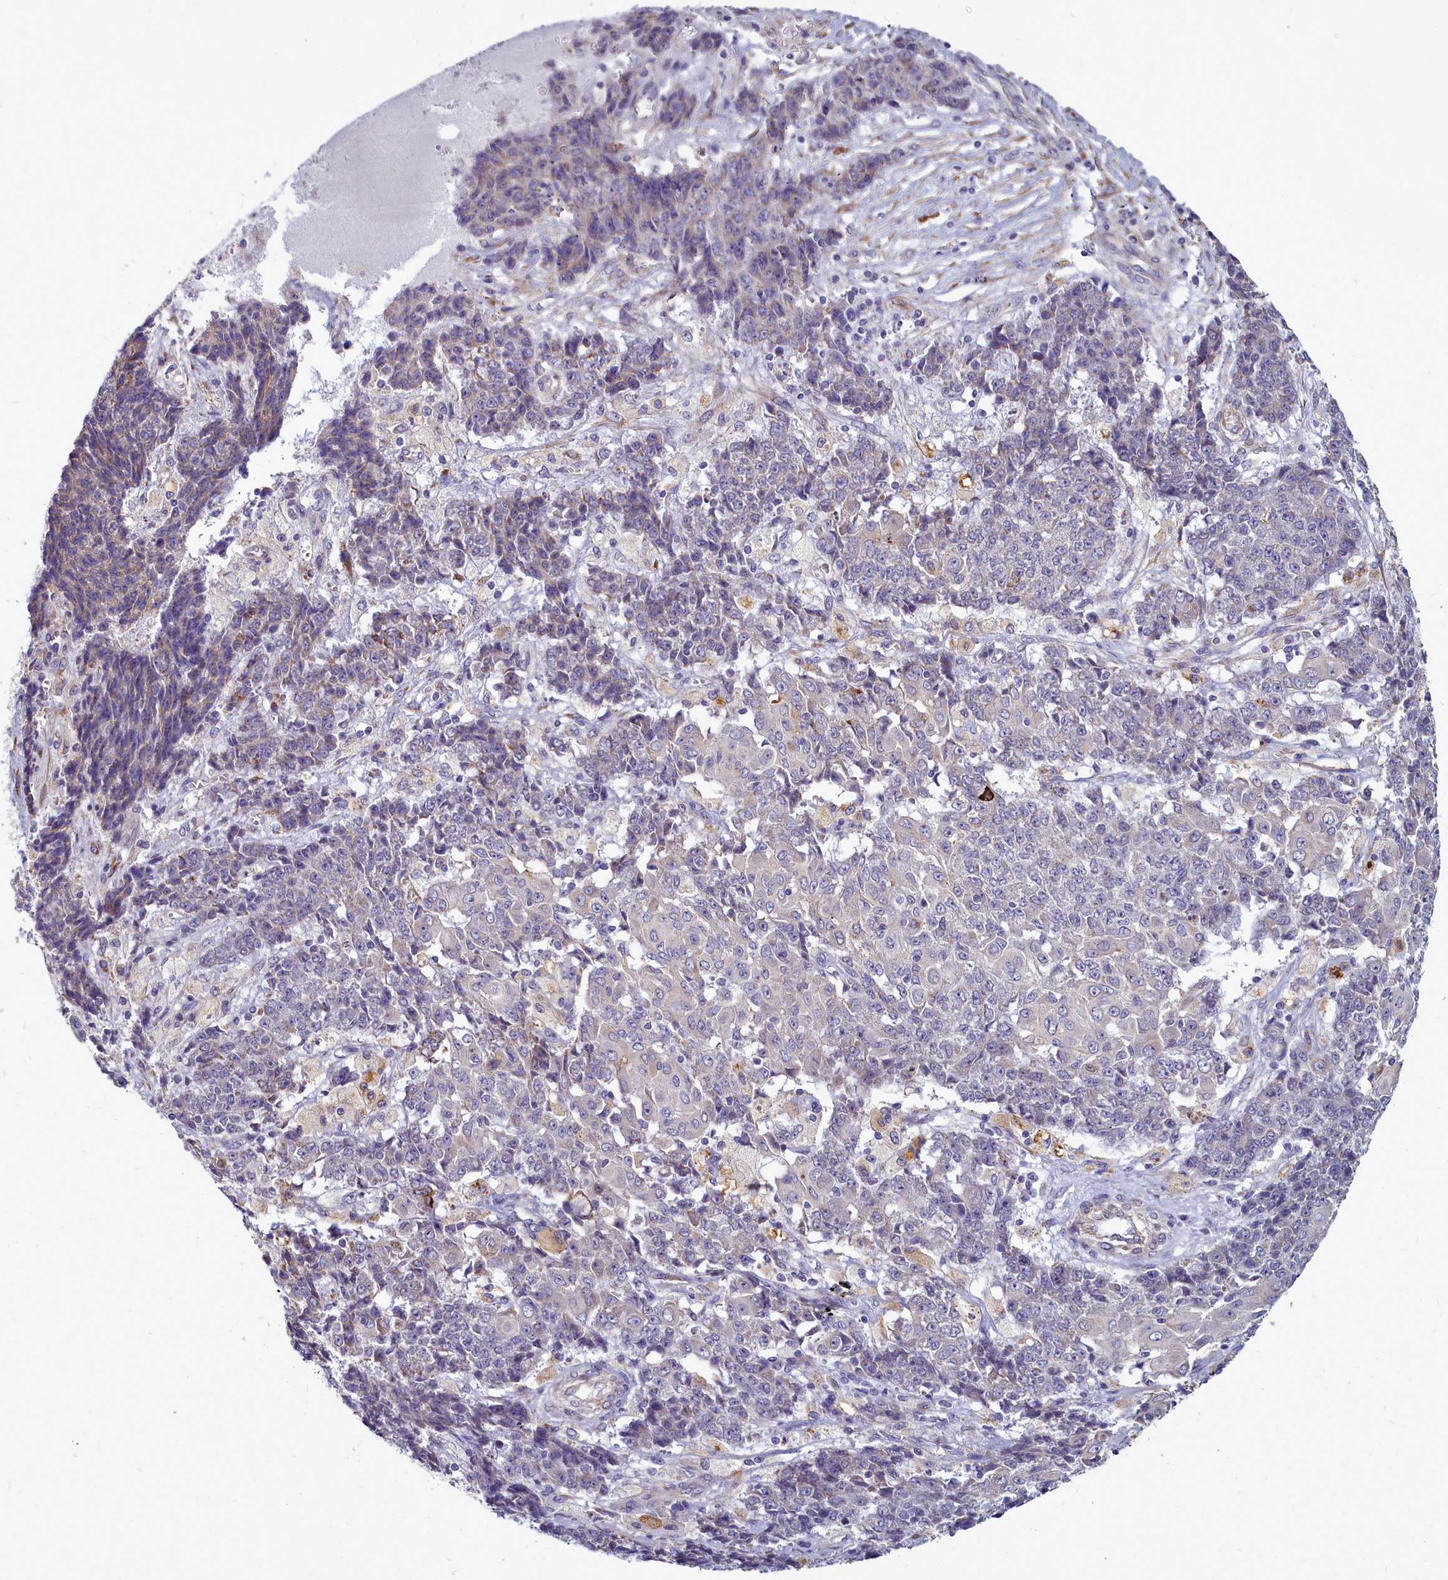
{"staining": {"intensity": "weak", "quantity": "<25%", "location": "cytoplasmic/membranous"}, "tissue": "ovarian cancer", "cell_type": "Tumor cells", "image_type": "cancer", "snomed": [{"axis": "morphology", "description": "Carcinoma, endometroid"}, {"axis": "topography", "description": "Ovary"}], "caption": "There is no significant expression in tumor cells of endometroid carcinoma (ovarian). (Immunohistochemistry (ihc), brightfield microscopy, high magnification).", "gene": "SMPD4", "patient": {"sex": "female", "age": 42}}